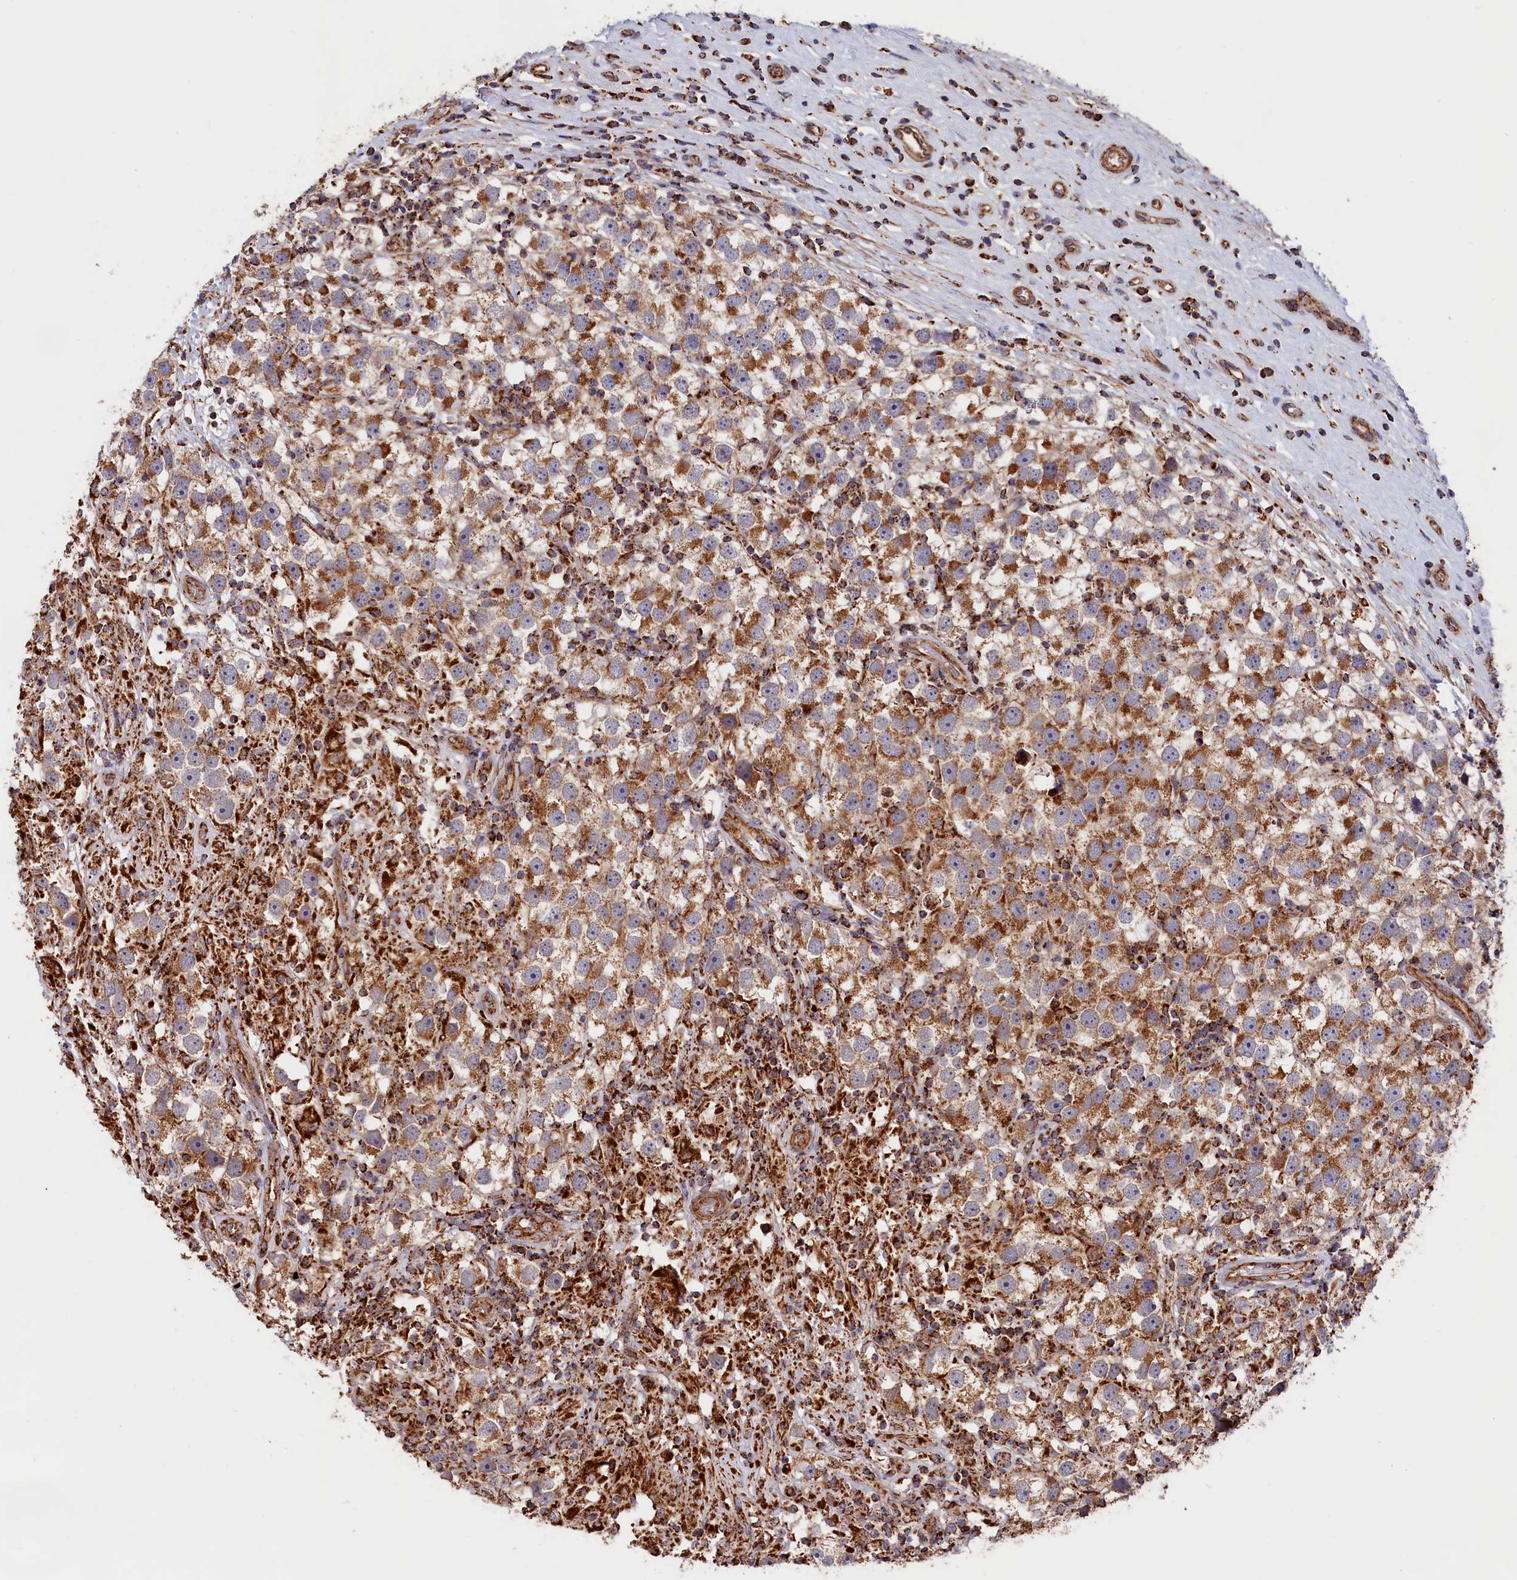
{"staining": {"intensity": "strong", "quantity": "25%-75%", "location": "cytoplasmic/membranous"}, "tissue": "testis cancer", "cell_type": "Tumor cells", "image_type": "cancer", "snomed": [{"axis": "morphology", "description": "Seminoma, NOS"}, {"axis": "topography", "description": "Testis"}], "caption": "Protein expression analysis of testis cancer reveals strong cytoplasmic/membranous expression in approximately 25%-75% of tumor cells.", "gene": "MACROD1", "patient": {"sex": "male", "age": 49}}